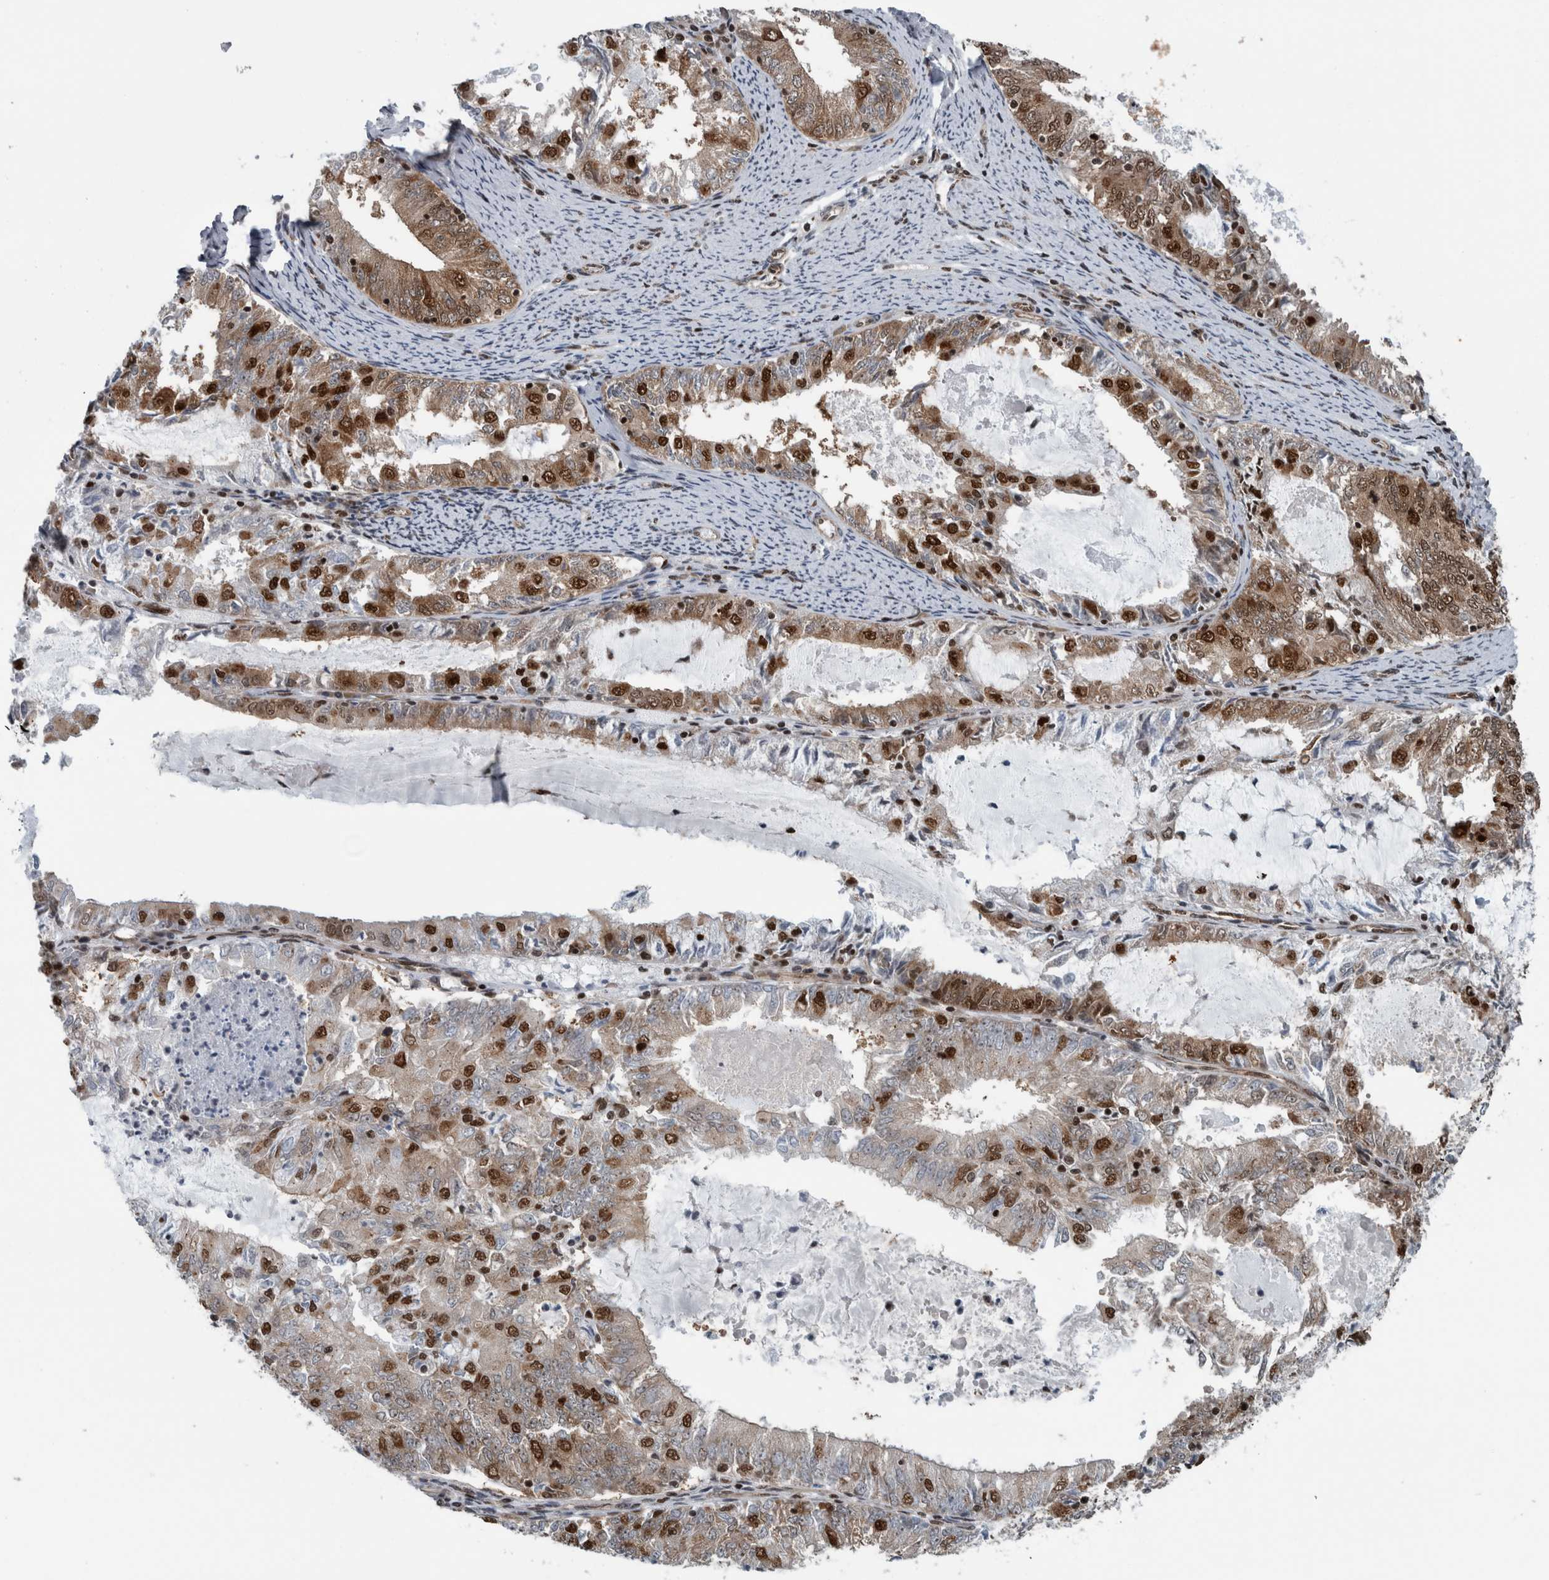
{"staining": {"intensity": "strong", "quantity": "25%-75%", "location": "cytoplasmic/membranous,nuclear"}, "tissue": "endometrial cancer", "cell_type": "Tumor cells", "image_type": "cancer", "snomed": [{"axis": "morphology", "description": "Adenocarcinoma, NOS"}, {"axis": "topography", "description": "Endometrium"}], "caption": "High-magnification brightfield microscopy of adenocarcinoma (endometrial) stained with DAB (3,3'-diaminobenzidine) (brown) and counterstained with hematoxylin (blue). tumor cells exhibit strong cytoplasmic/membranous and nuclear staining is appreciated in approximately25%-75% of cells.", "gene": "DNMT3A", "patient": {"sex": "female", "age": 57}}